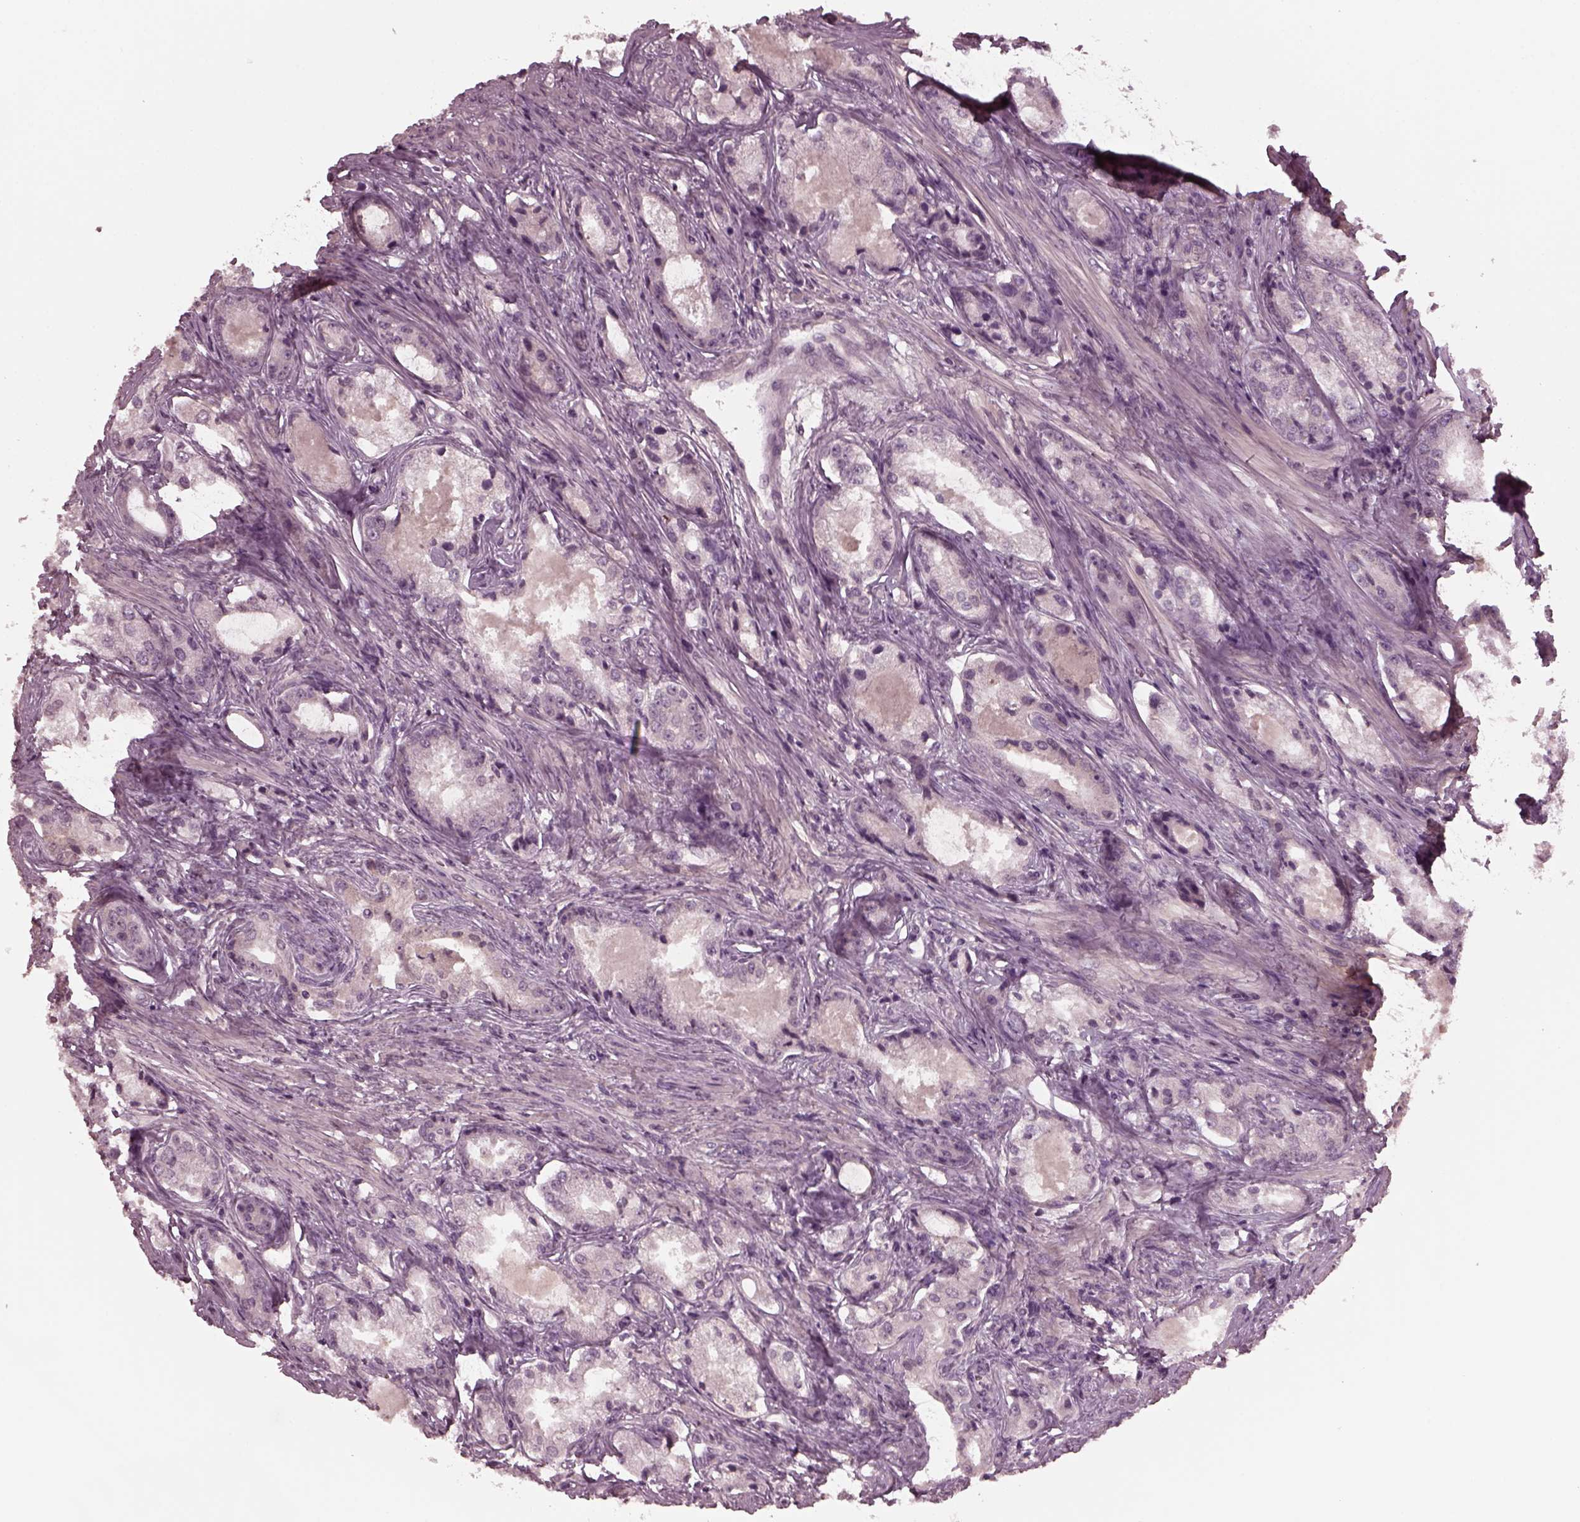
{"staining": {"intensity": "negative", "quantity": "none", "location": "none"}, "tissue": "prostate cancer", "cell_type": "Tumor cells", "image_type": "cancer", "snomed": [{"axis": "morphology", "description": "Adenocarcinoma, Low grade"}, {"axis": "topography", "description": "Prostate"}], "caption": "High magnification brightfield microscopy of prostate cancer (adenocarcinoma (low-grade)) stained with DAB (brown) and counterstained with hematoxylin (blue): tumor cells show no significant expression. (Brightfield microscopy of DAB immunohistochemistry at high magnification).", "gene": "PORCN", "patient": {"sex": "male", "age": 68}}